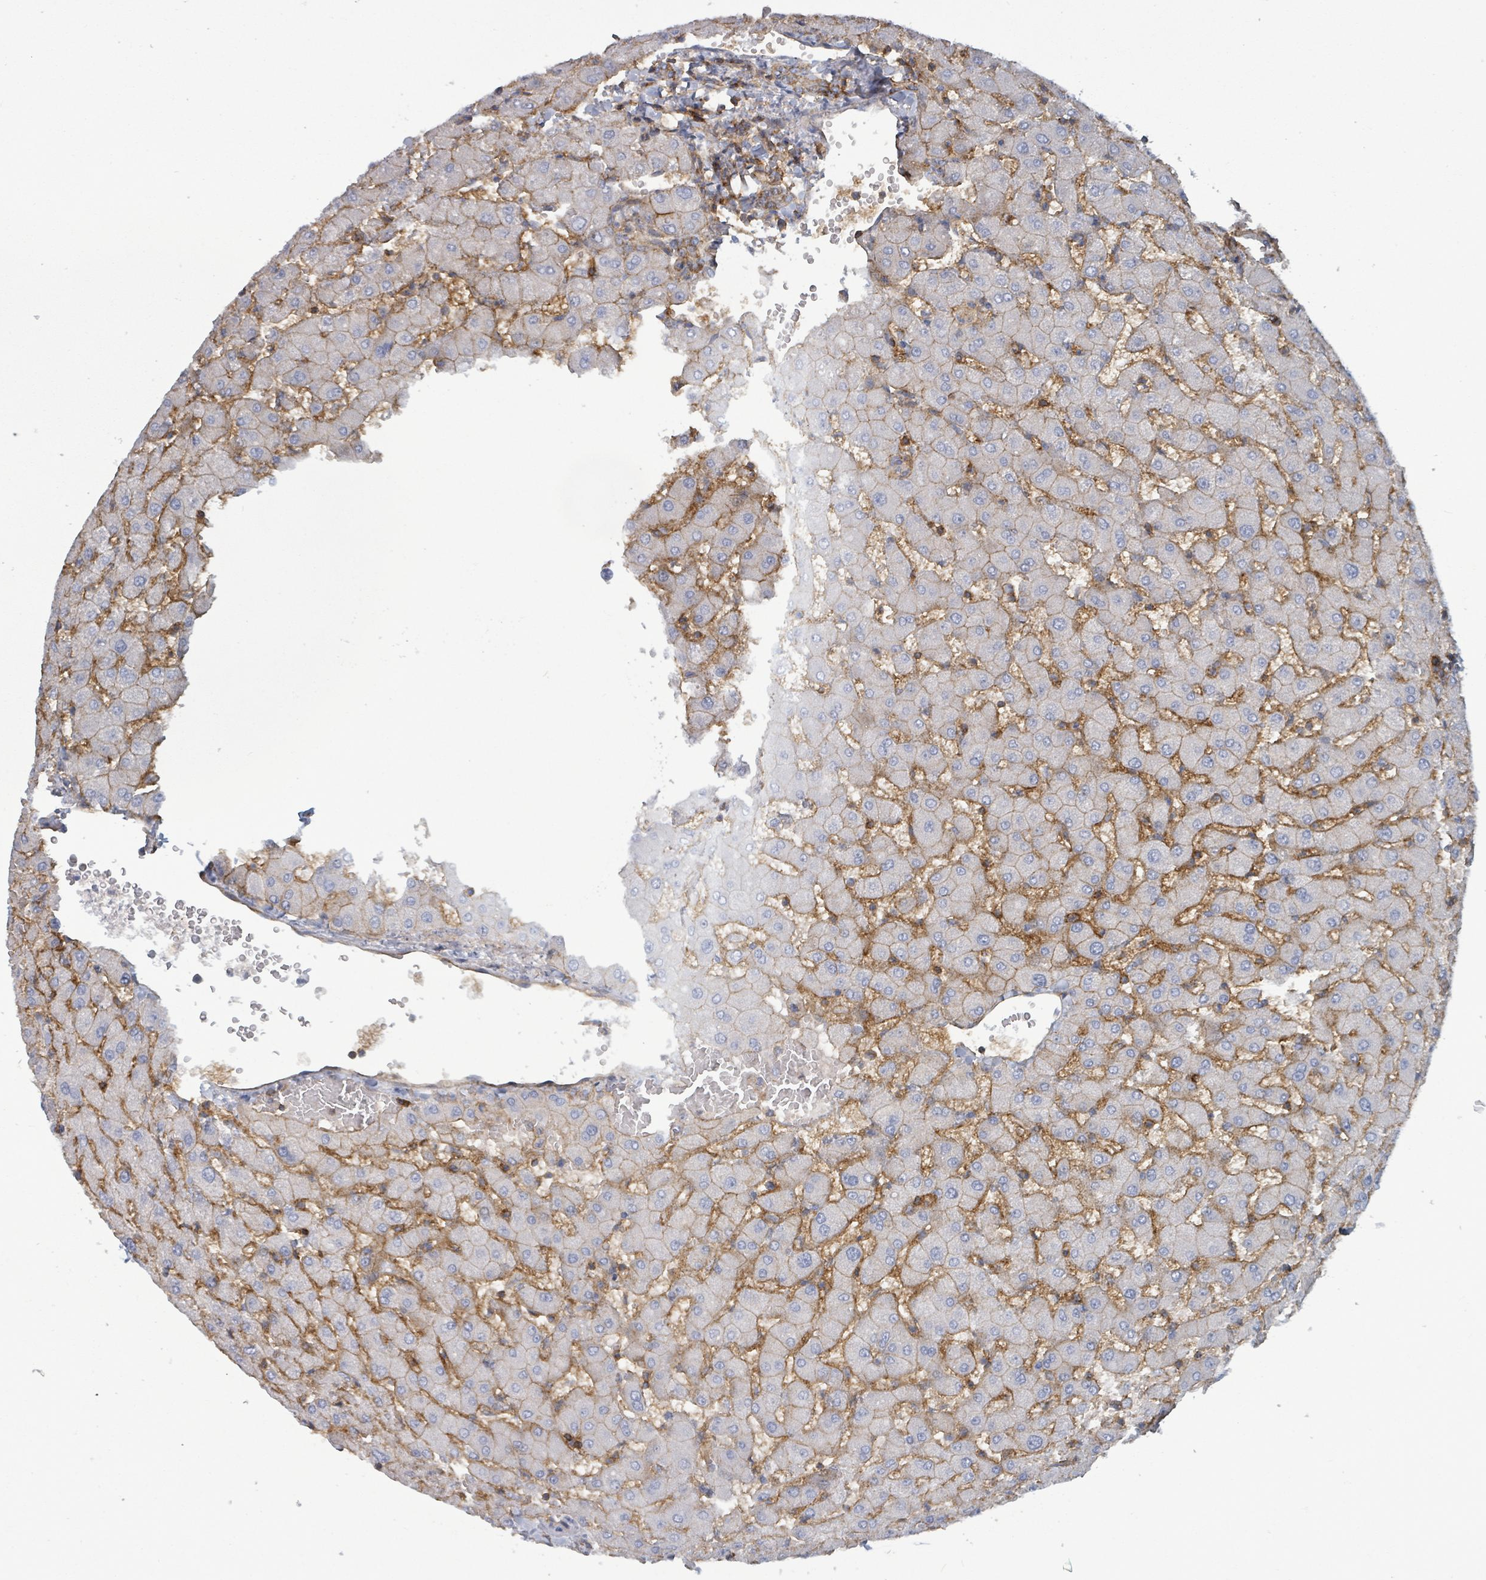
{"staining": {"intensity": "moderate", "quantity": "25%-75%", "location": "cytoplasmic/membranous"}, "tissue": "liver", "cell_type": "Cholangiocytes", "image_type": "normal", "snomed": [{"axis": "morphology", "description": "Normal tissue, NOS"}, {"axis": "topography", "description": "Liver"}], "caption": "Brown immunohistochemical staining in normal liver displays moderate cytoplasmic/membranous positivity in about 25%-75% of cholangiocytes. The protein of interest is shown in brown color, while the nuclei are stained blue.", "gene": "TNFRSF14", "patient": {"sex": "female", "age": 63}}